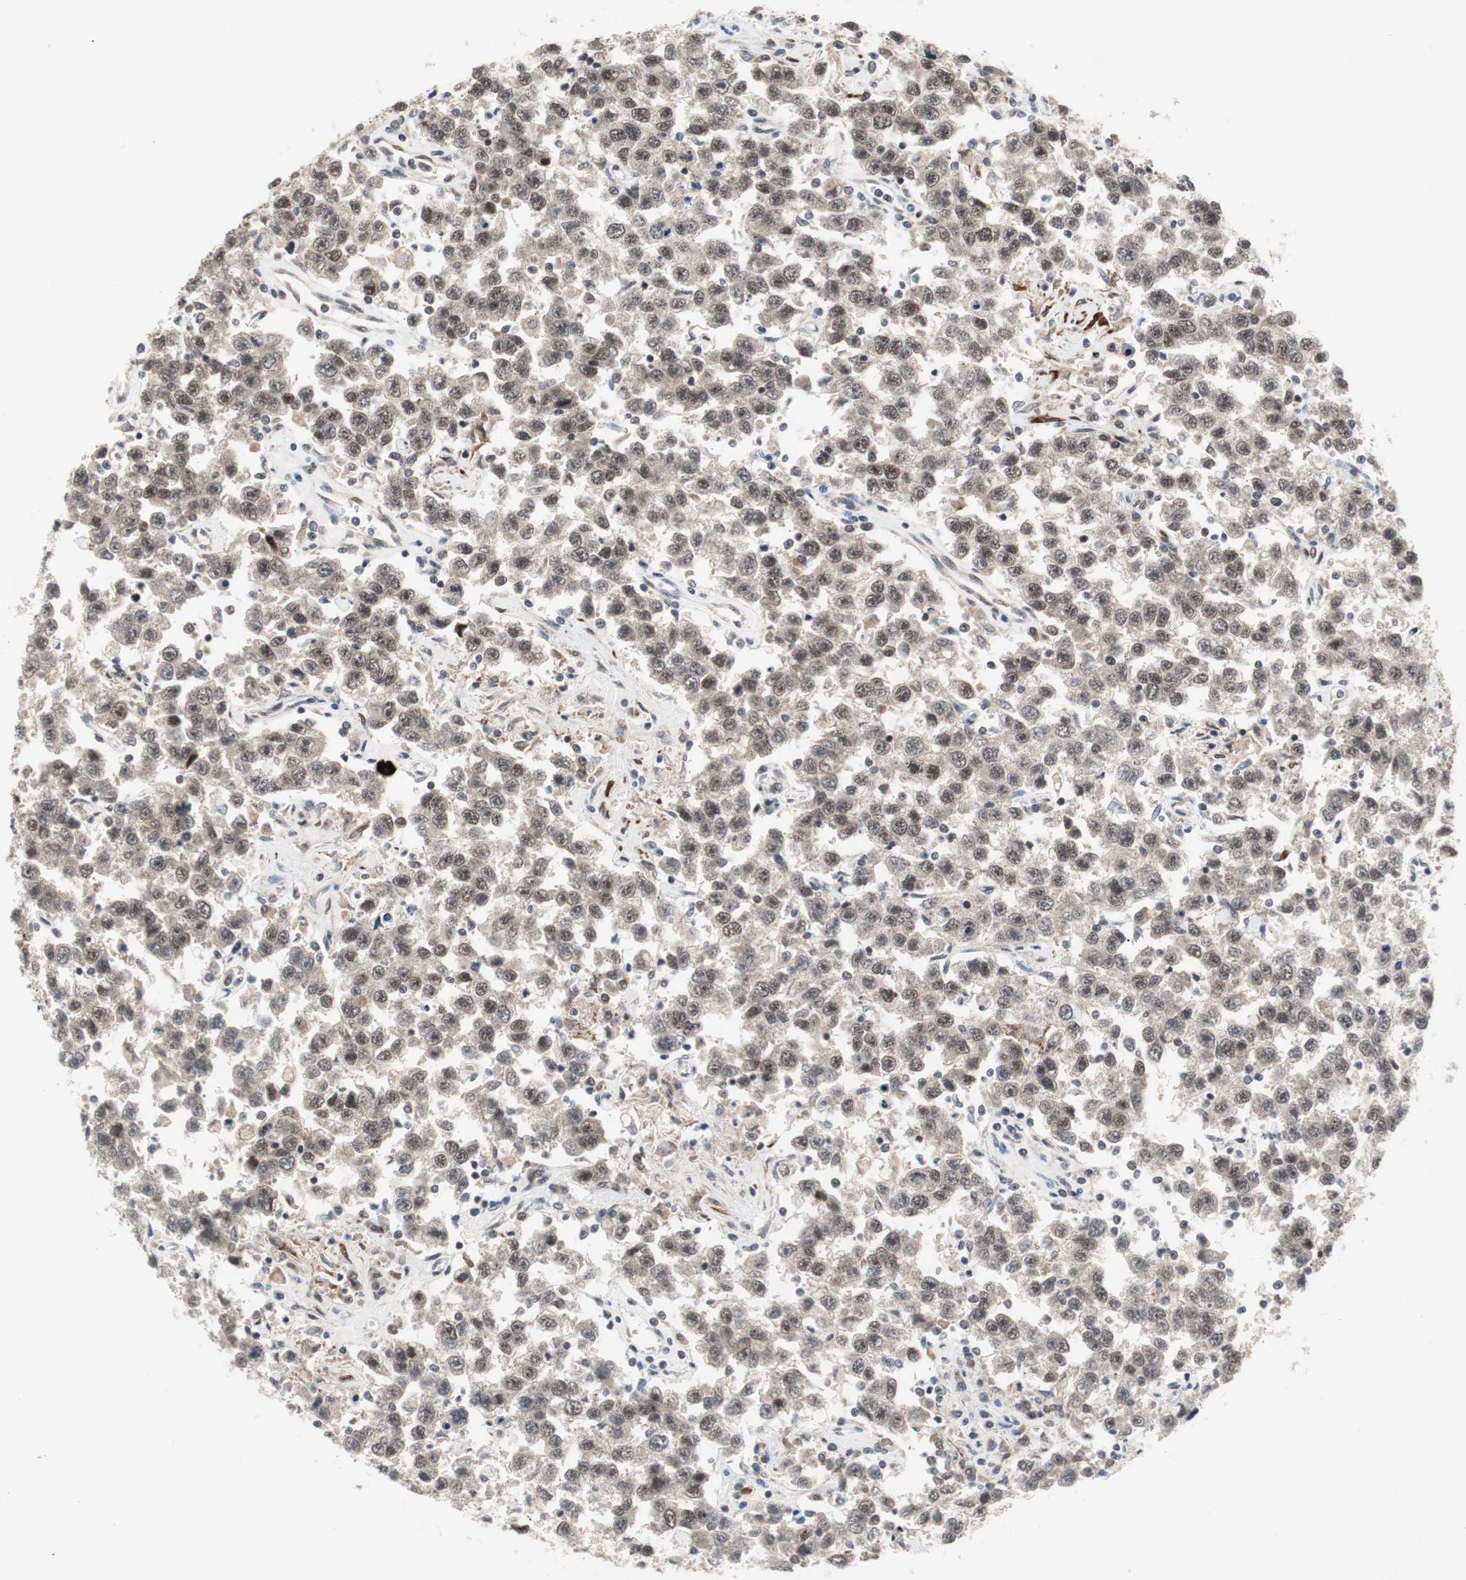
{"staining": {"intensity": "weak", "quantity": ">75%", "location": "cytoplasmic/membranous,nuclear"}, "tissue": "testis cancer", "cell_type": "Tumor cells", "image_type": "cancer", "snomed": [{"axis": "morphology", "description": "Seminoma, NOS"}, {"axis": "topography", "description": "Testis"}], "caption": "A micrograph of human testis cancer stained for a protein demonstrates weak cytoplasmic/membranous and nuclear brown staining in tumor cells. Nuclei are stained in blue.", "gene": "TCF12", "patient": {"sex": "male", "age": 41}}